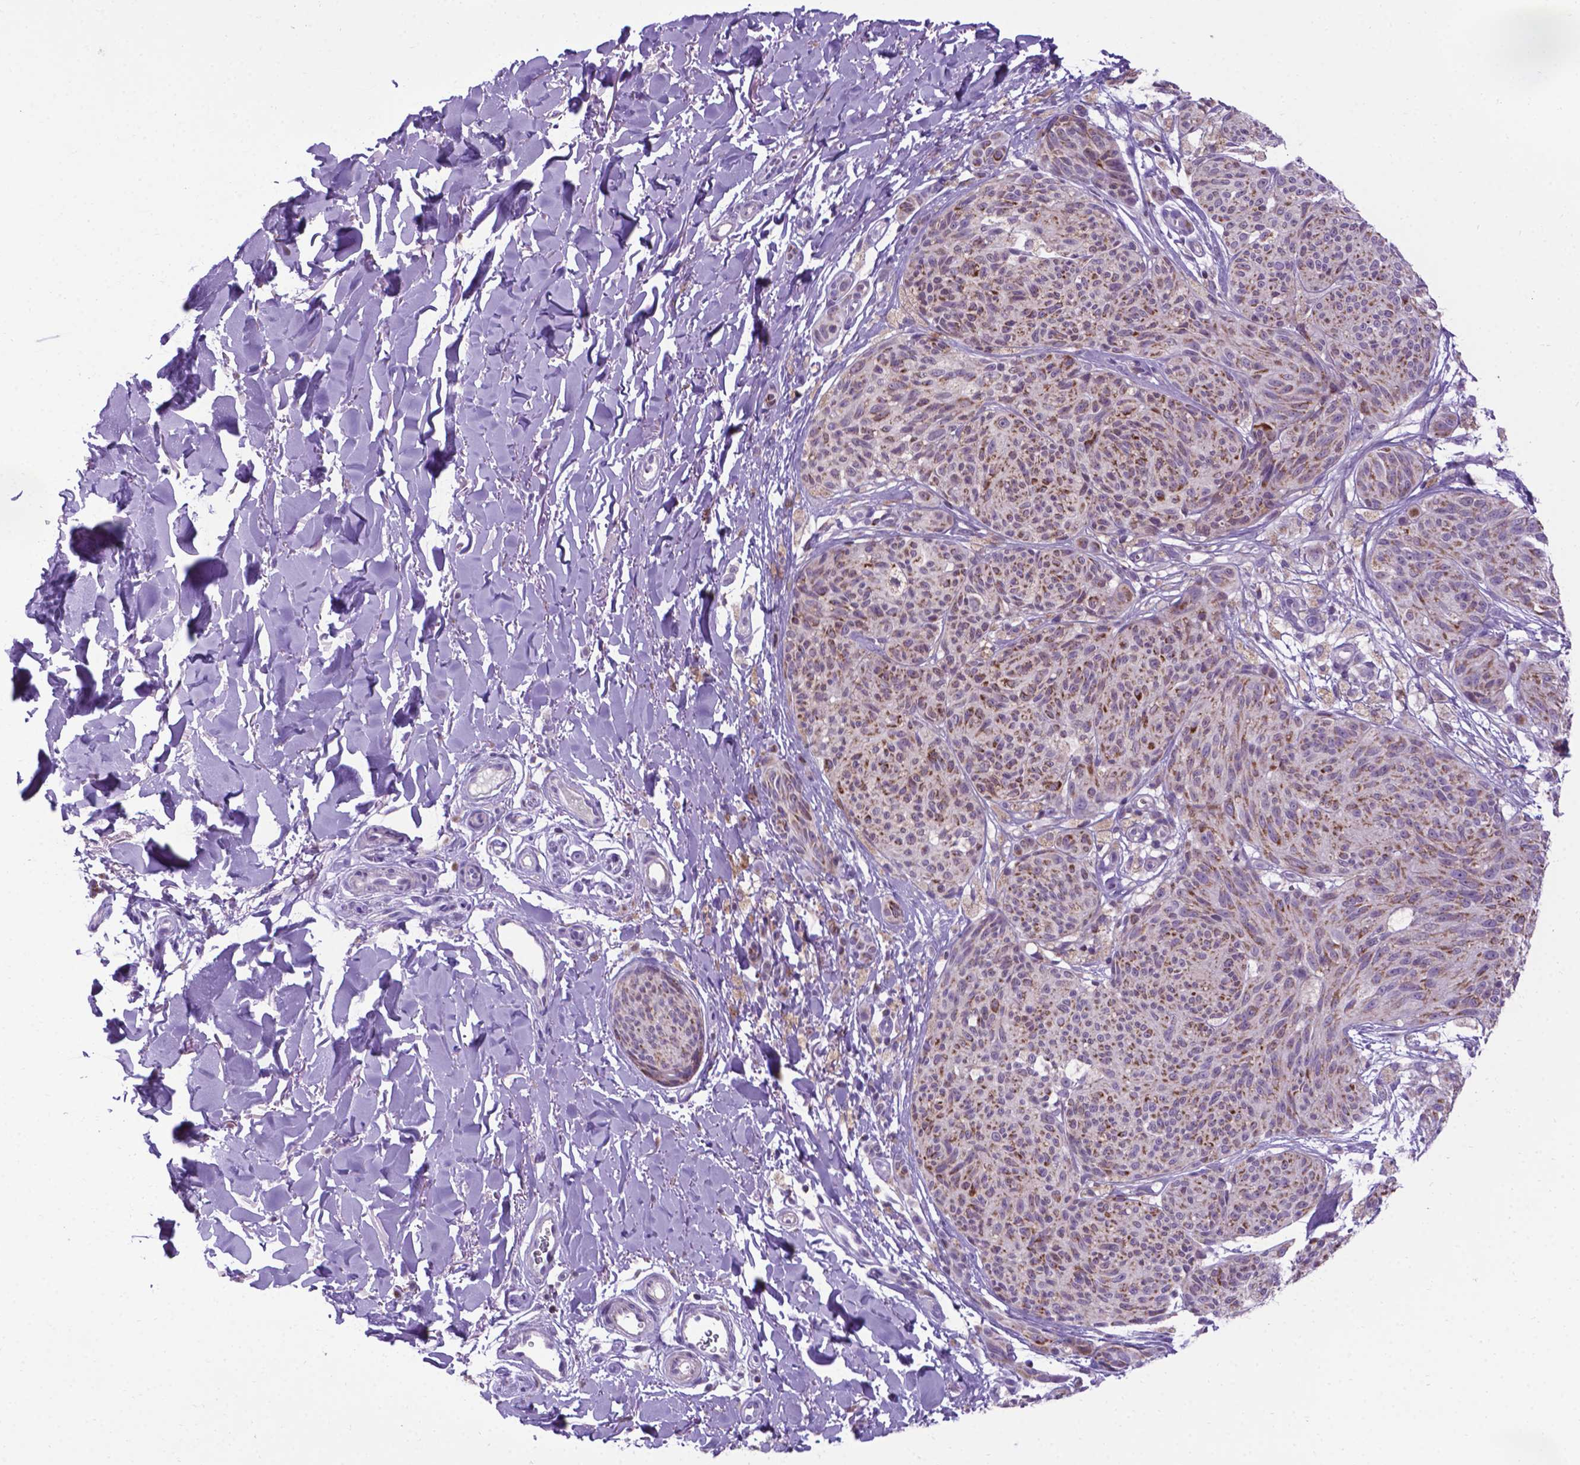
{"staining": {"intensity": "moderate", "quantity": "25%-75%", "location": "cytoplasmic/membranous"}, "tissue": "melanoma", "cell_type": "Tumor cells", "image_type": "cancer", "snomed": [{"axis": "morphology", "description": "Malignant melanoma, NOS"}, {"axis": "topography", "description": "Skin"}], "caption": "An immunohistochemistry image of neoplastic tissue is shown. Protein staining in brown labels moderate cytoplasmic/membranous positivity in malignant melanoma within tumor cells. (DAB (3,3'-diaminobenzidine) = brown stain, brightfield microscopy at high magnification).", "gene": "POU3F3", "patient": {"sex": "female", "age": 87}}